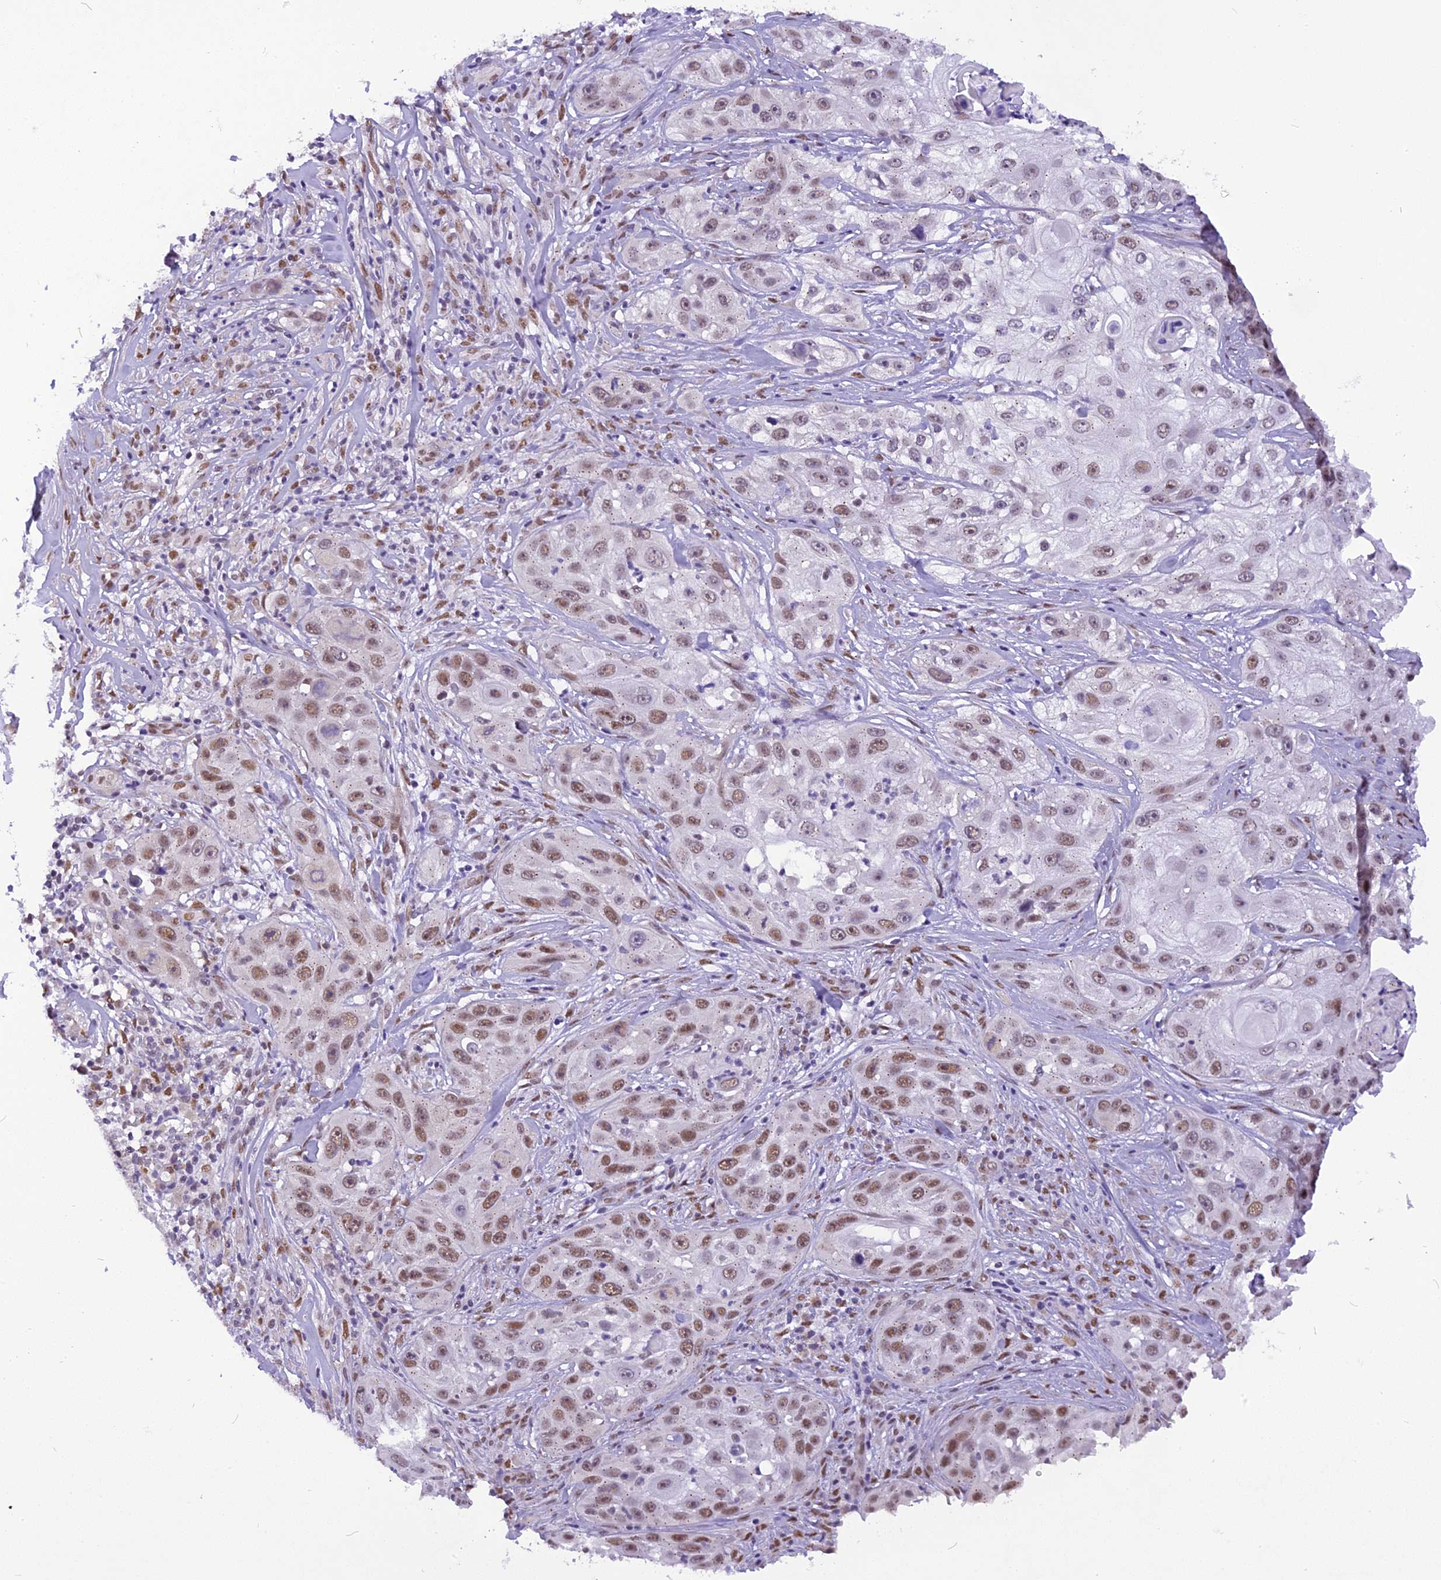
{"staining": {"intensity": "moderate", "quantity": ">75%", "location": "nuclear"}, "tissue": "skin cancer", "cell_type": "Tumor cells", "image_type": "cancer", "snomed": [{"axis": "morphology", "description": "Squamous cell carcinoma, NOS"}, {"axis": "topography", "description": "Skin"}], "caption": "Tumor cells reveal medium levels of moderate nuclear positivity in approximately >75% of cells in skin cancer (squamous cell carcinoma).", "gene": "IRF2BP1", "patient": {"sex": "female", "age": 44}}